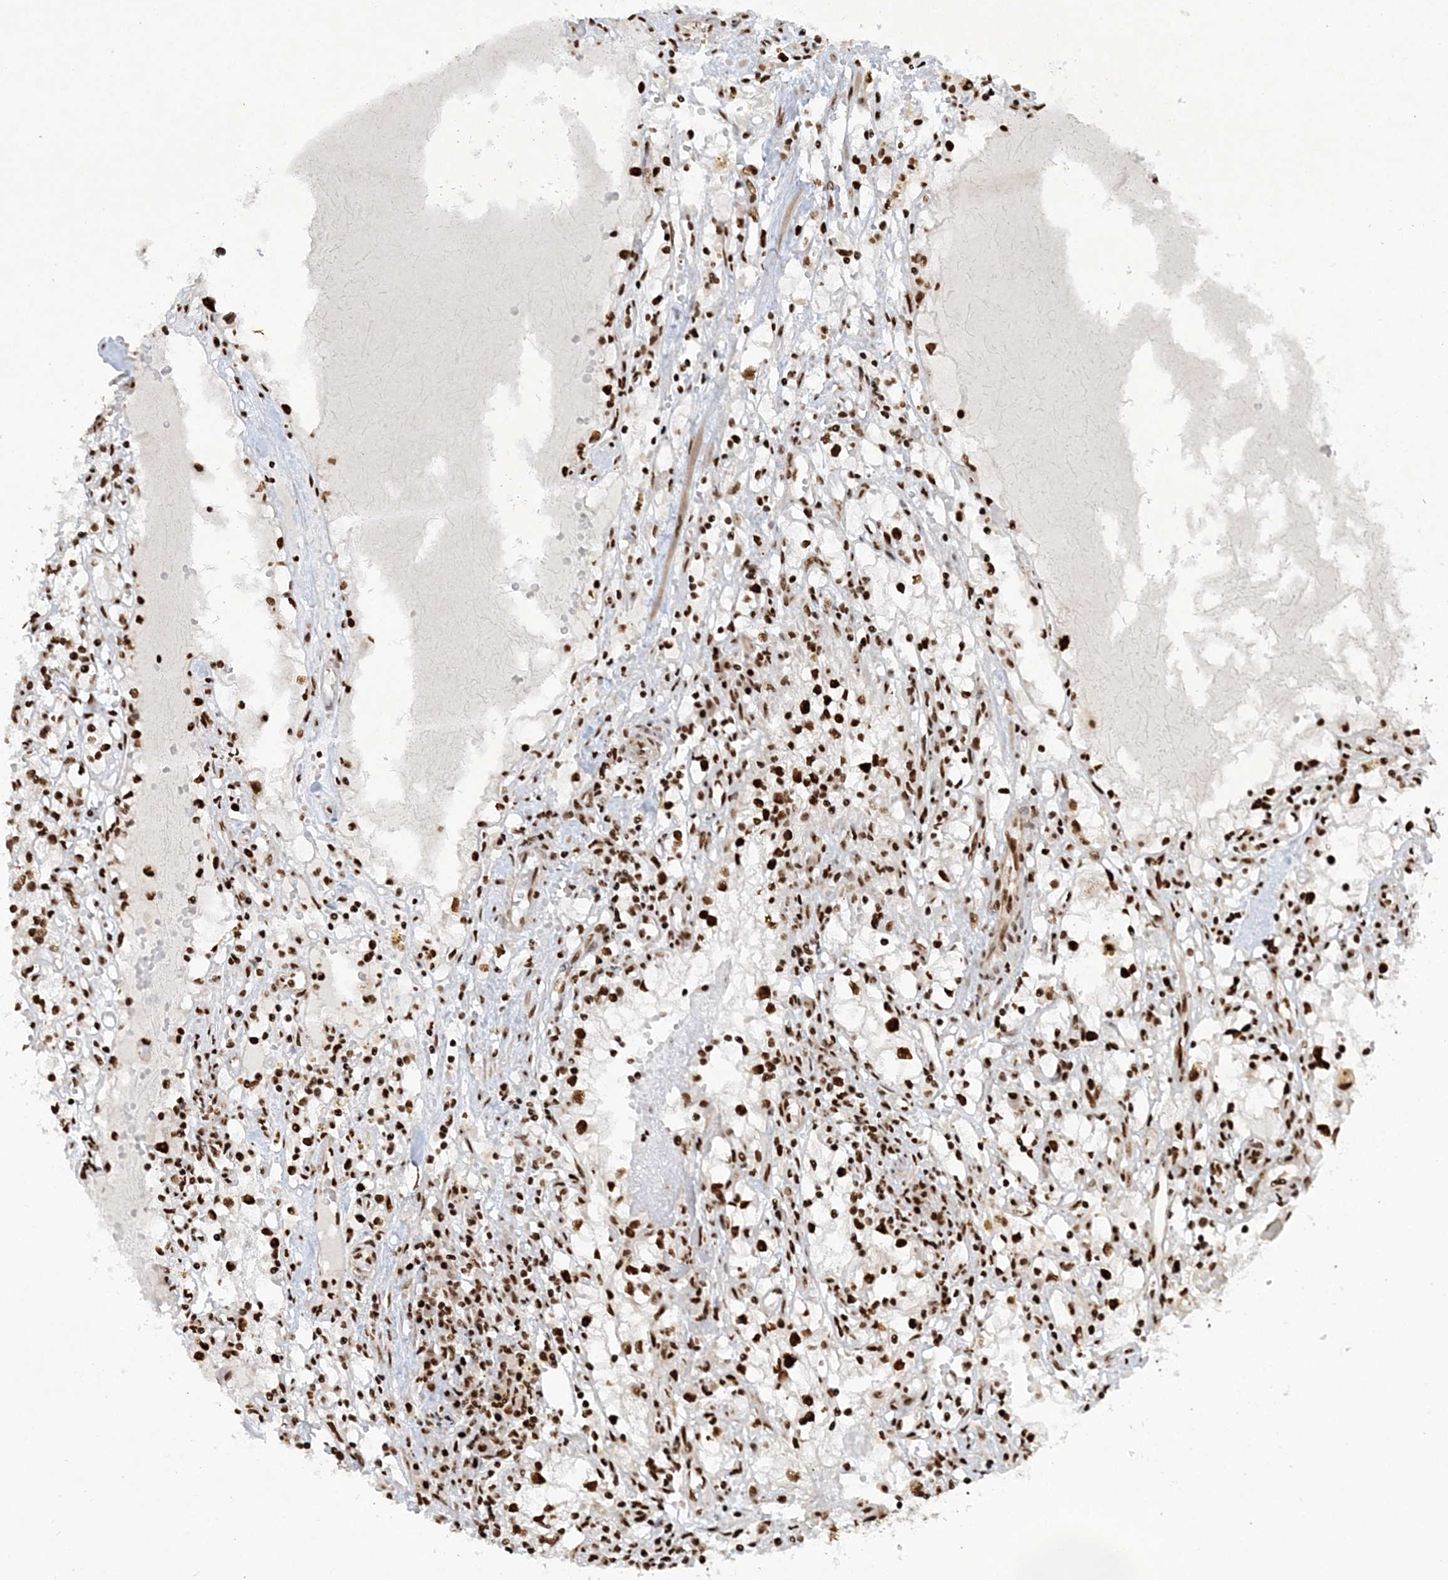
{"staining": {"intensity": "strong", "quantity": ">75%", "location": "nuclear"}, "tissue": "renal cancer", "cell_type": "Tumor cells", "image_type": "cancer", "snomed": [{"axis": "morphology", "description": "Adenocarcinoma, NOS"}, {"axis": "topography", "description": "Kidney"}], "caption": "Strong nuclear protein staining is present in about >75% of tumor cells in renal cancer. The protein is shown in brown color, while the nuclei are stained blue.", "gene": "DELE1", "patient": {"sex": "male", "age": 56}}